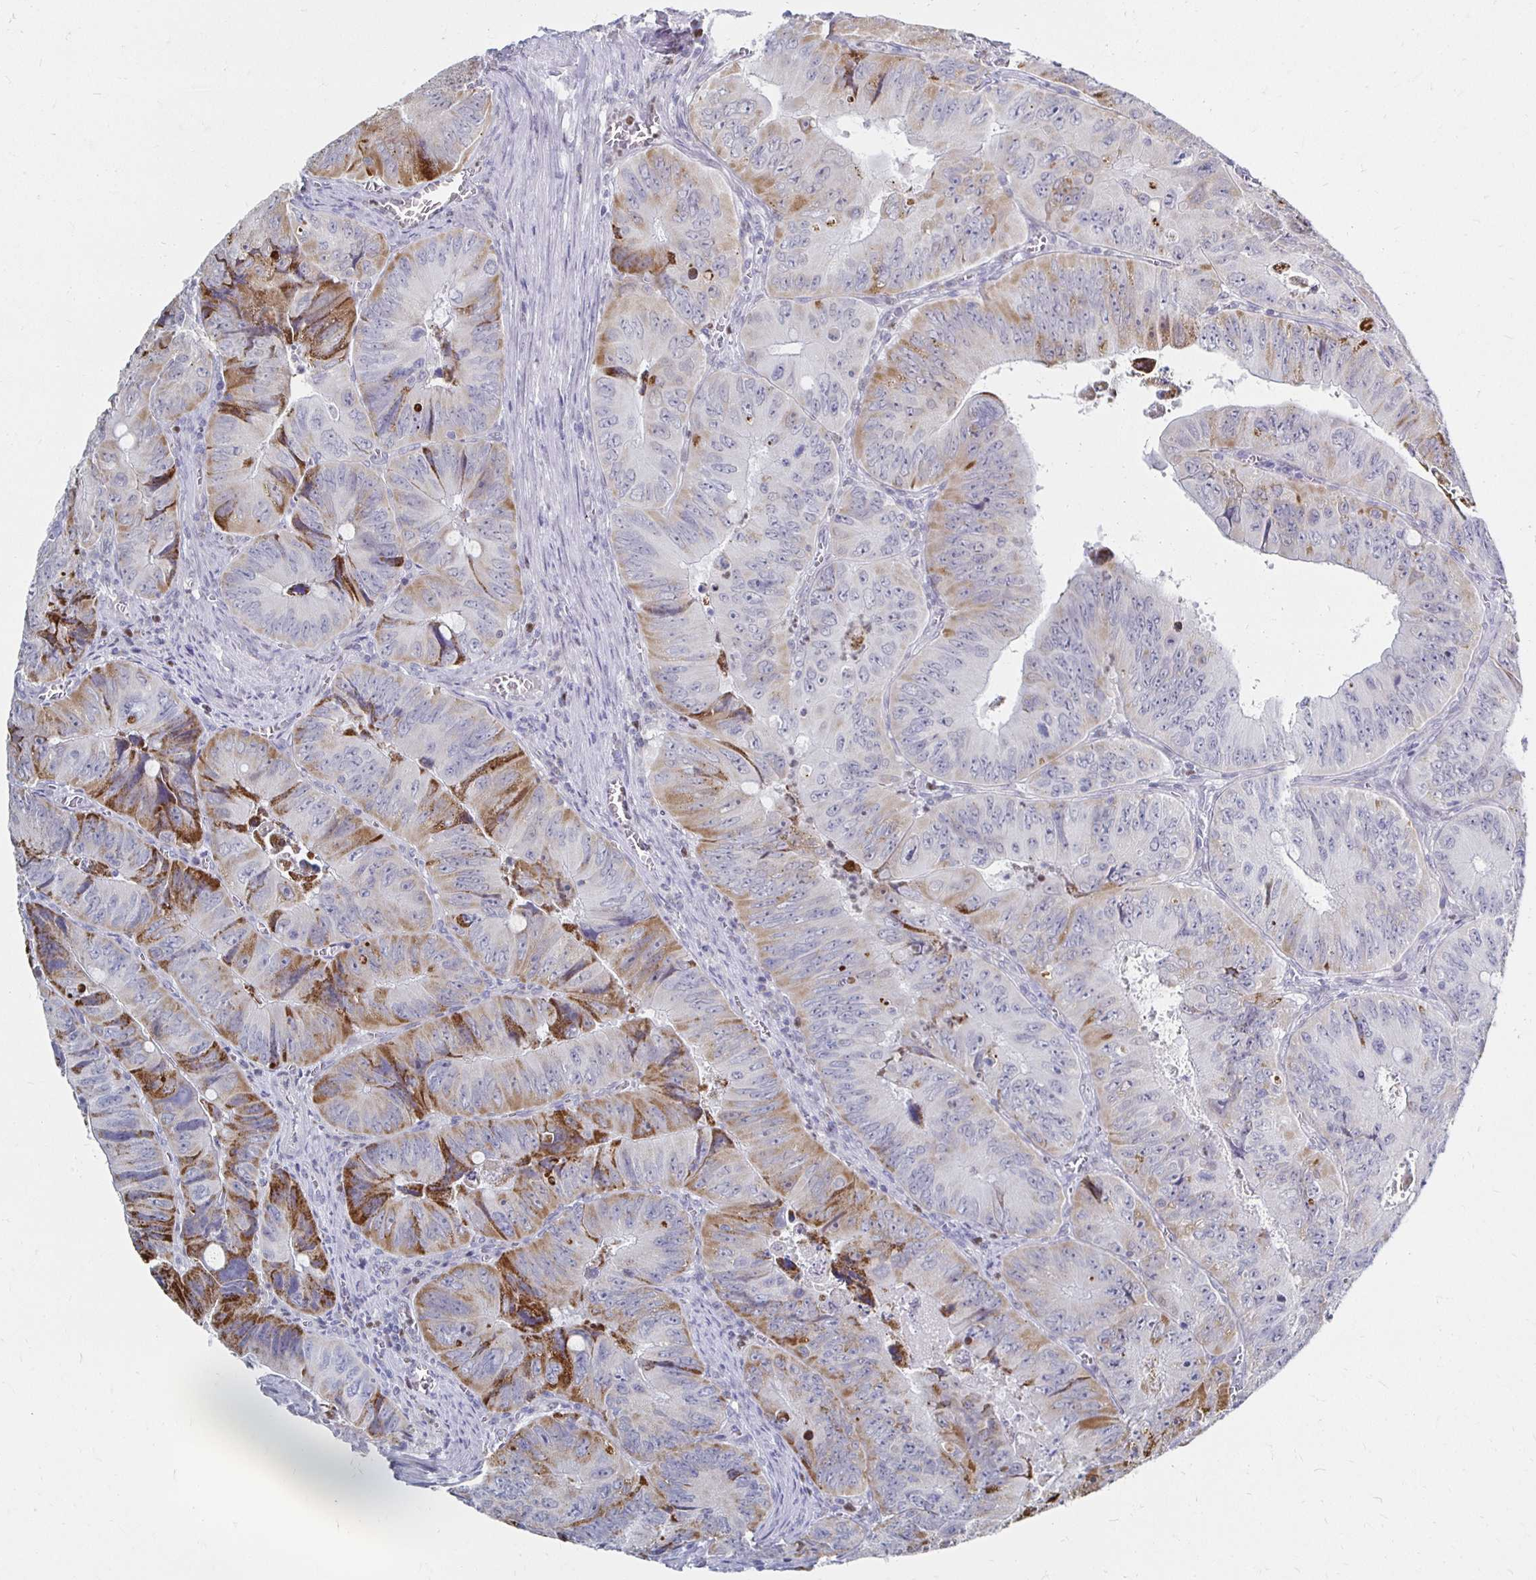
{"staining": {"intensity": "strong", "quantity": "<25%", "location": "cytoplasmic/membranous"}, "tissue": "colorectal cancer", "cell_type": "Tumor cells", "image_type": "cancer", "snomed": [{"axis": "morphology", "description": "Adenocarcinoma, NOS"}, {"axis": "topography", "description": "Colon"}], "caption": "Tumor cells reveal strong cytoplasmic/membranous positivity in approximately <25% of cells in adenocarcinoma (colorectal).", "gene": "NOCT", "patient": {"sex": "female", "age": 84}}